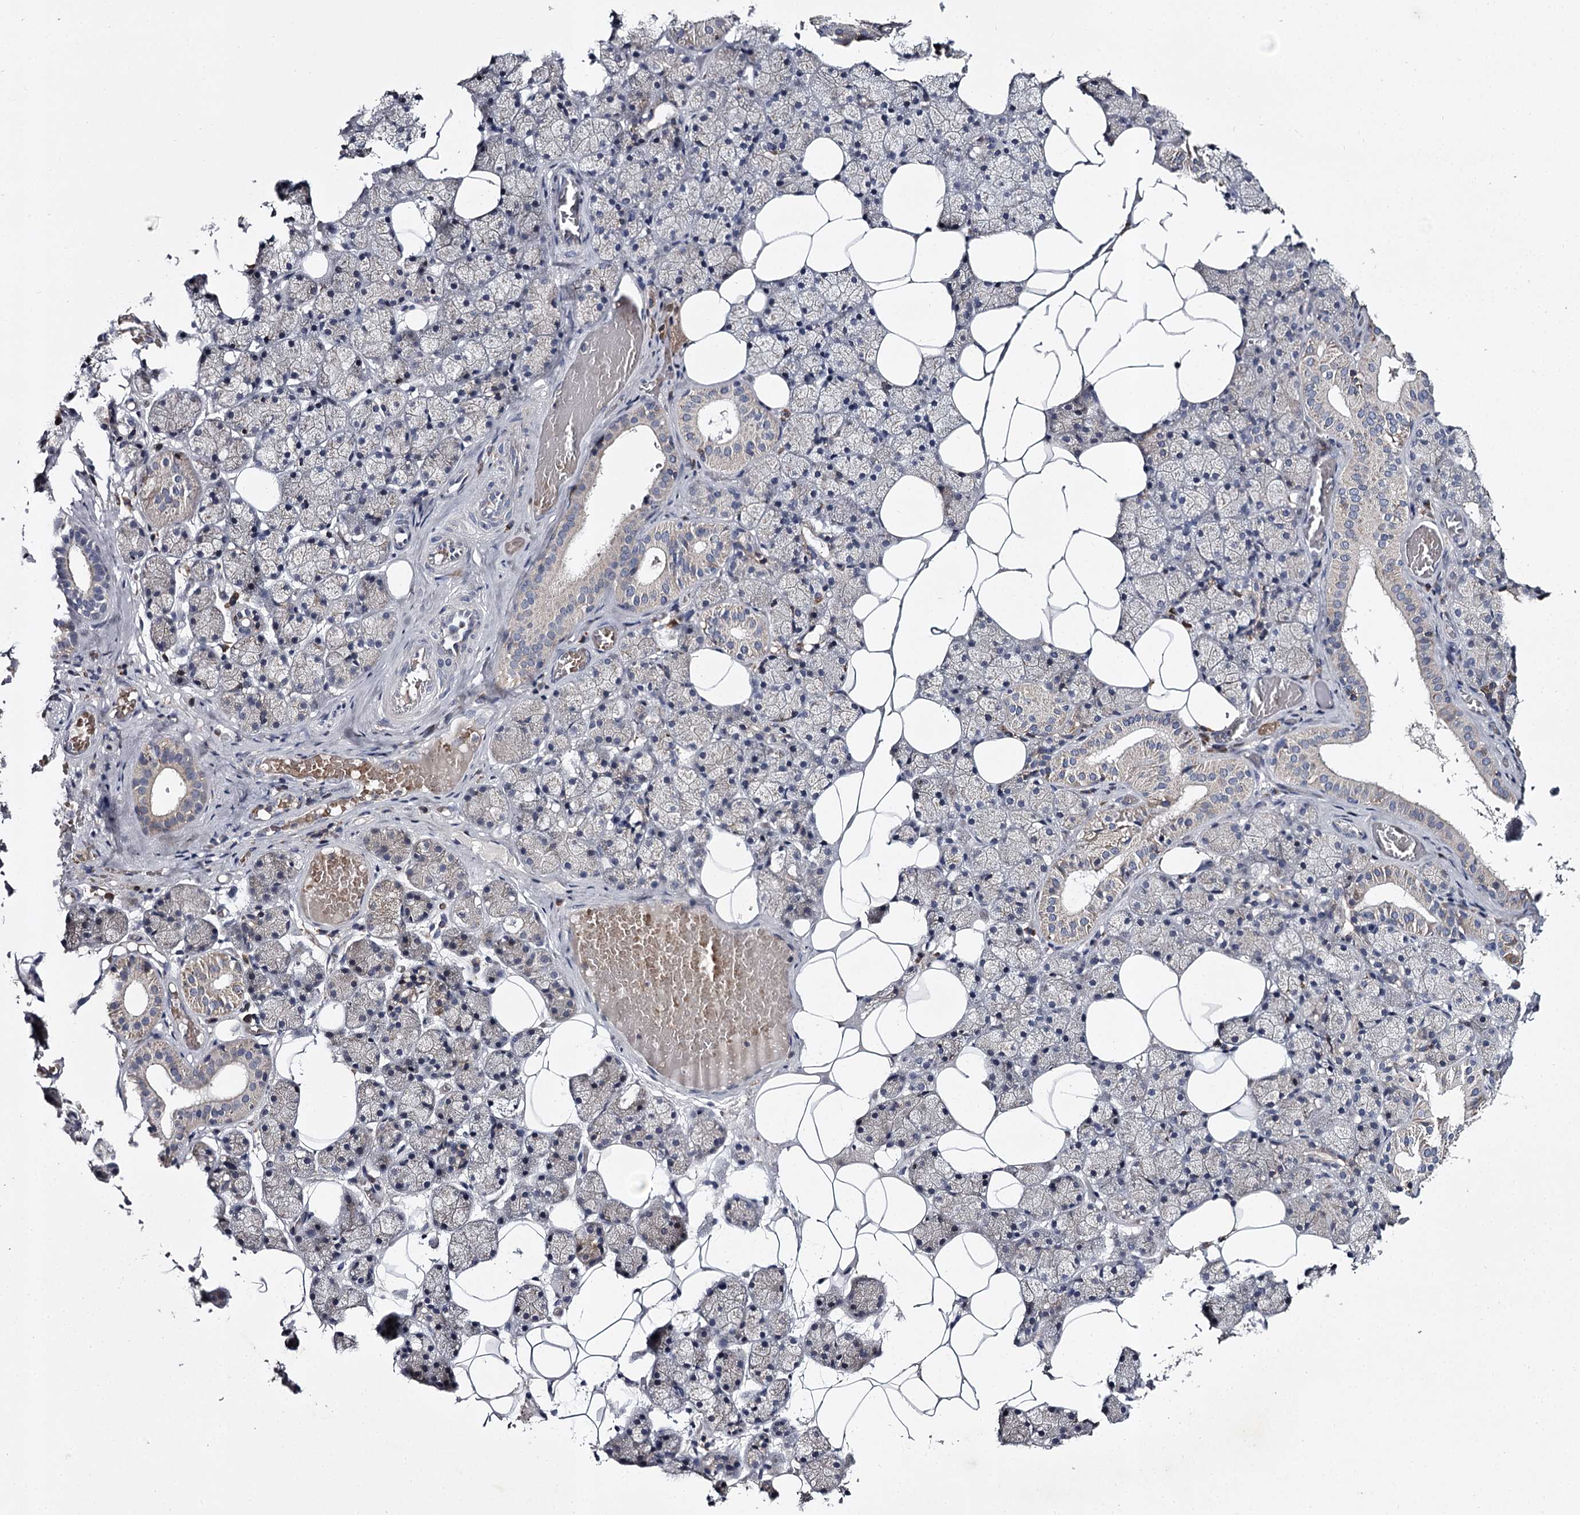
{"staining": {"intensity": "weak", "quantity": "<25%", "location": "cytoplasmic/membranous"}, "tissue": "salivary gland", "cell_type": "Glandular cells", "image_type": "normal", "snomed": [{"axis": "morphology", "description": "Normal tissue, NOS"}, {"axis": "topography", "description": "Salivary gland"}], "caption": "A high-resolution photomicrograph shows IHC staining of benign salivary gland, which reveals no significant expression in glandular cells. (Brightfield microscopy of DAB (3,3'-diaminobenzidine) IHC at high magnification).", "gene": "RASSF6", "patient": {"sex": "female", "age": 33}}